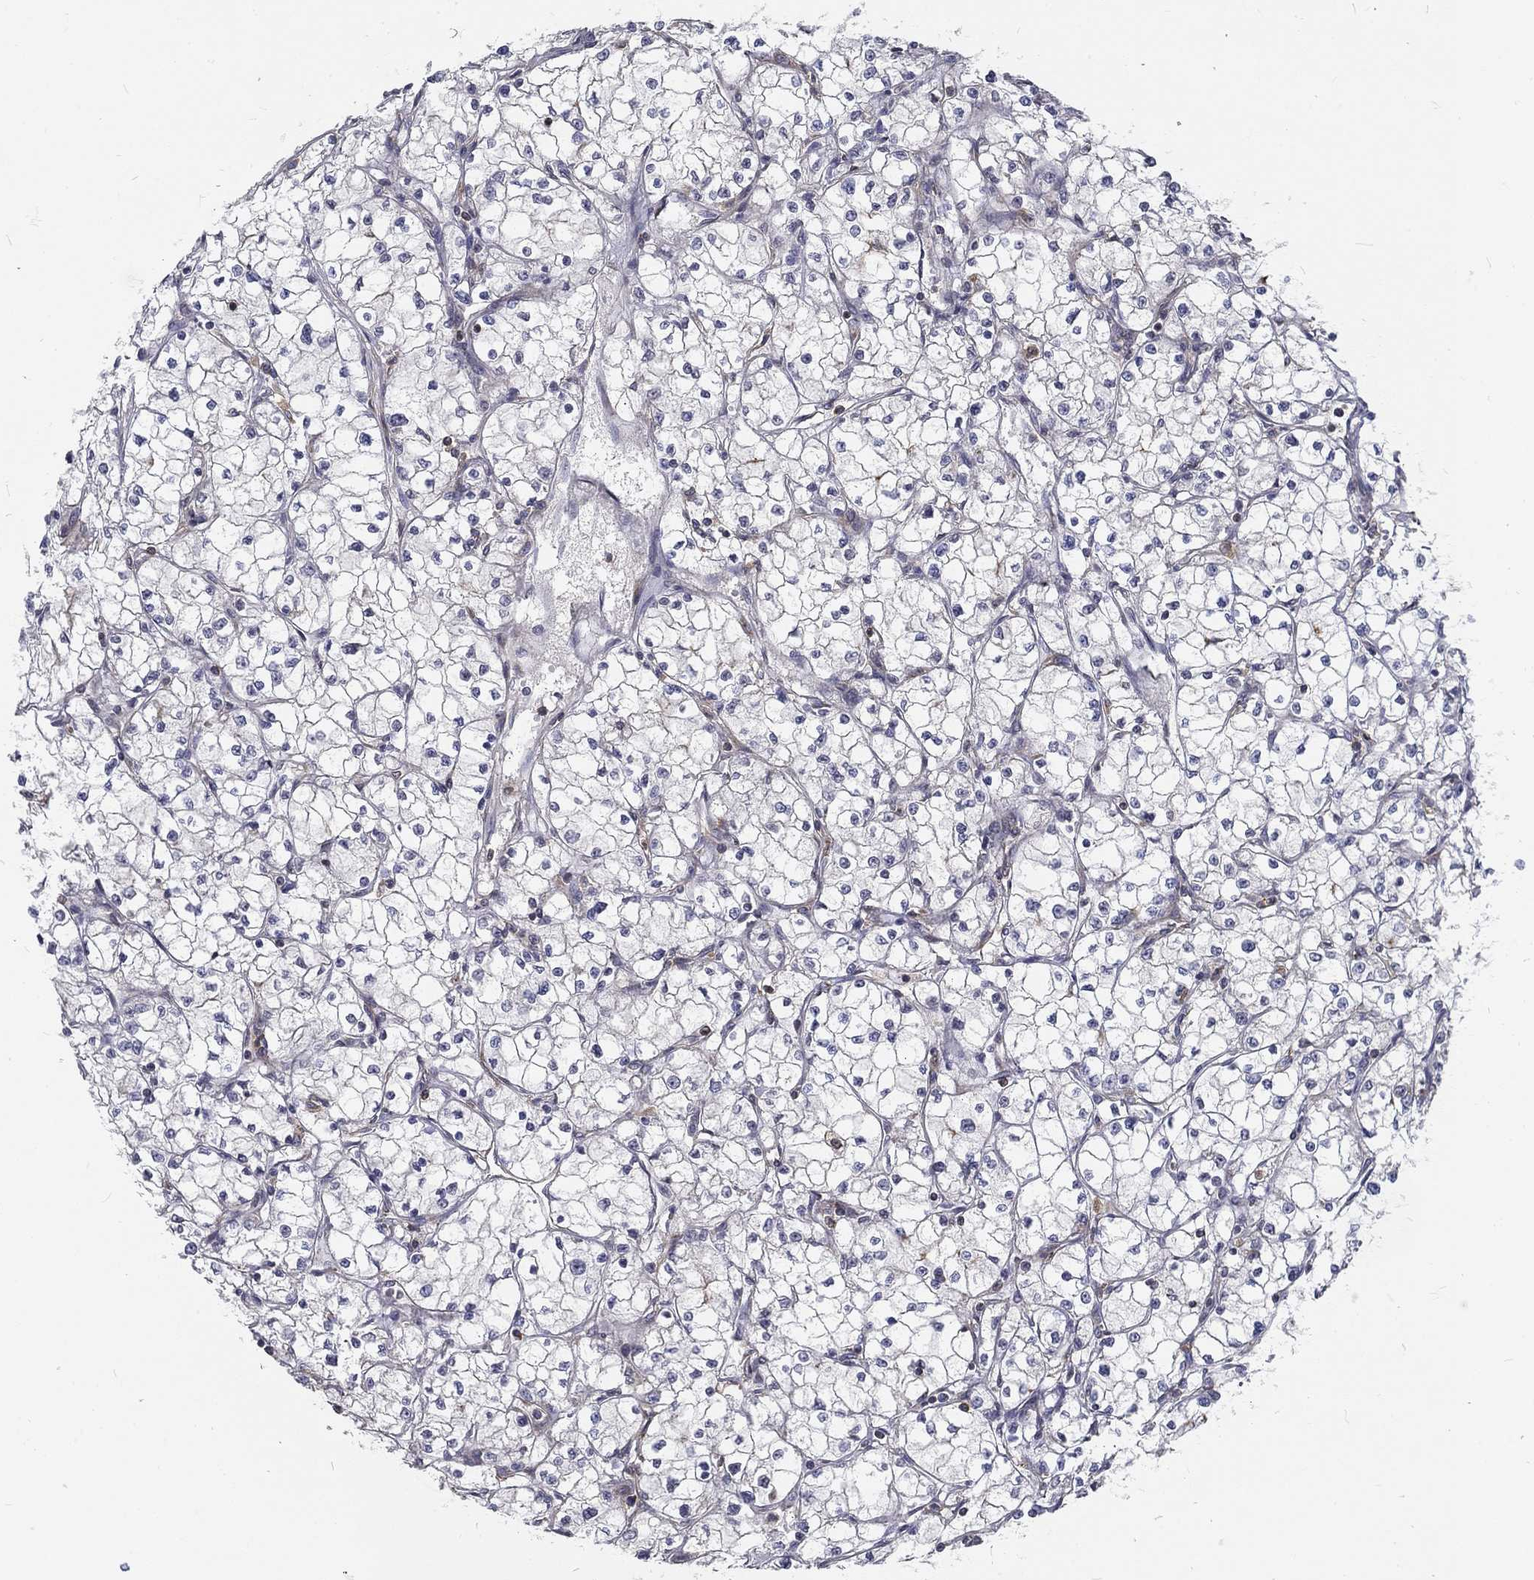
{"staining": {"intensity": "negative", "quantity": "none", "location": "none"}, "tissue": "renal cancer", "cell_type": "Tumor cells", "image_type": "cancer", "snomed": [{"axis": "morphology", "description": "Adenocarcinoma, NOS"}, {"axis": "topography", "description": "Kidney"}], "caption": "Human renal cancer (adenocarcinoma) stained for a protein using immunohistochemistry (IHC) shows no staining in tumor cells.", "gene": "MTMR11", "patient": {"sex": "male", "age": 67}}